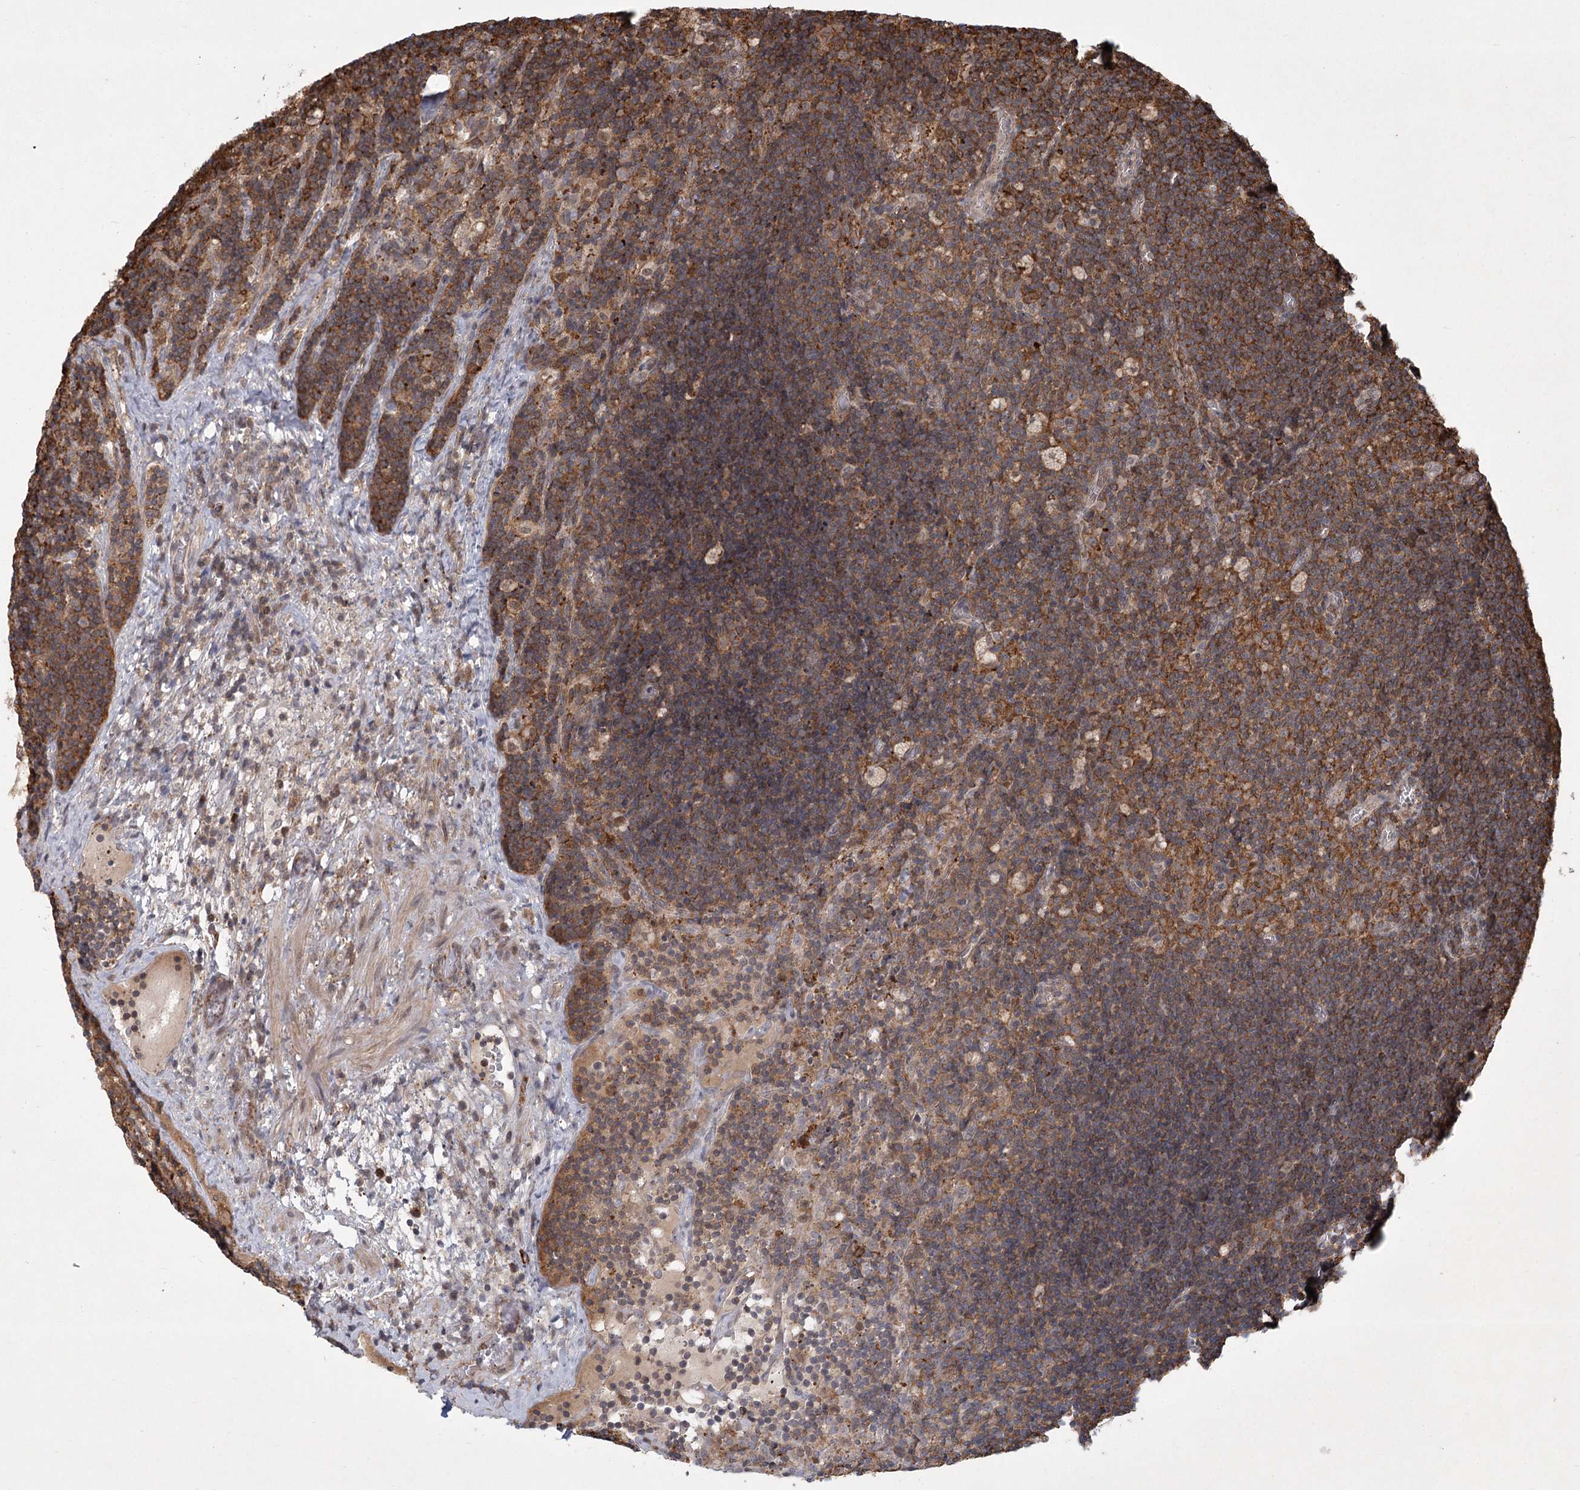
{"staining": {"intensity": "moderate", "quantity": "25%-75%", "location": "cytoplasmic/membranous"}, "tissue": "lymph node", "cell_type": "Germinal center cells", "image_type": "normal", "snomed": [{"axis": "morphology", "description": "Normal tissue, NOS"}, {"axis": "topography", "description": "Lymph node"}], "caption": "Protein expression analysis of benign lymph node exhibits moderate cytoplasmic/membranous staining in about 25%-75% of germinal center cells. The protein of interest is shown in brown color, while the nuclei are stained blue.", "gene": "MEPE", "patient": {"sex": "male", "age": 69}}